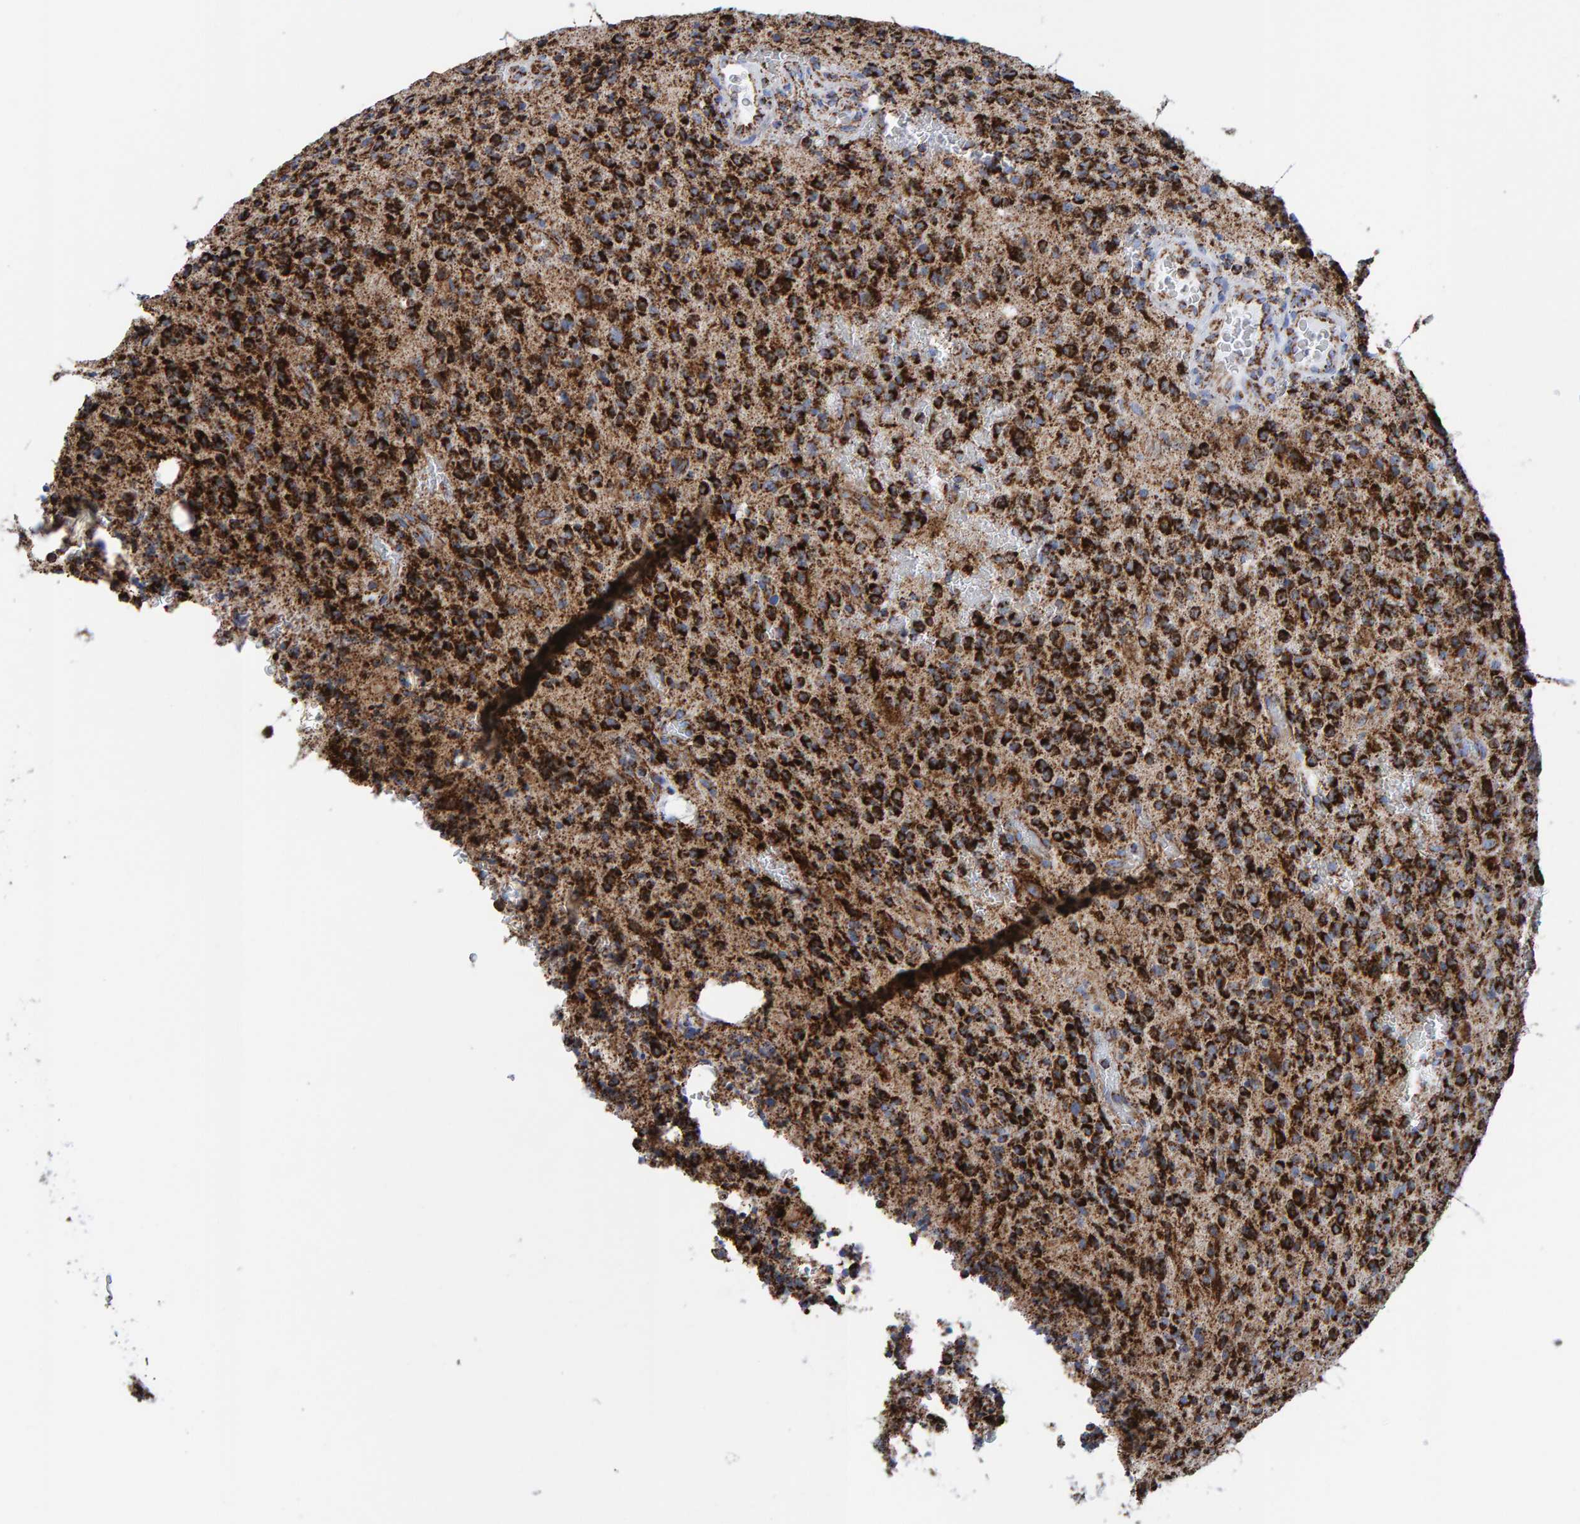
{"staining": {"intensity": "strong", "quantity": ">75%", "location": "cytoplasmic/membranous"}, "tissue": "glioma", "cell_type": "Tumor cells", "image_type": "cancer", "snomed": [{"axis": "morphology", "description": "Glioma, malignant, High grade"}, {"axis": "topography", "description": "Brain"}], "caption": "Immunohistochemical staining of malignant glioma (high-grade) displays high levels of strong cytoplasmic/membranous protein positivity in approximately >75% of tumor cells.", "gene": "ENSG00000262660", "patient": {"sex": "male", "age": 34}}